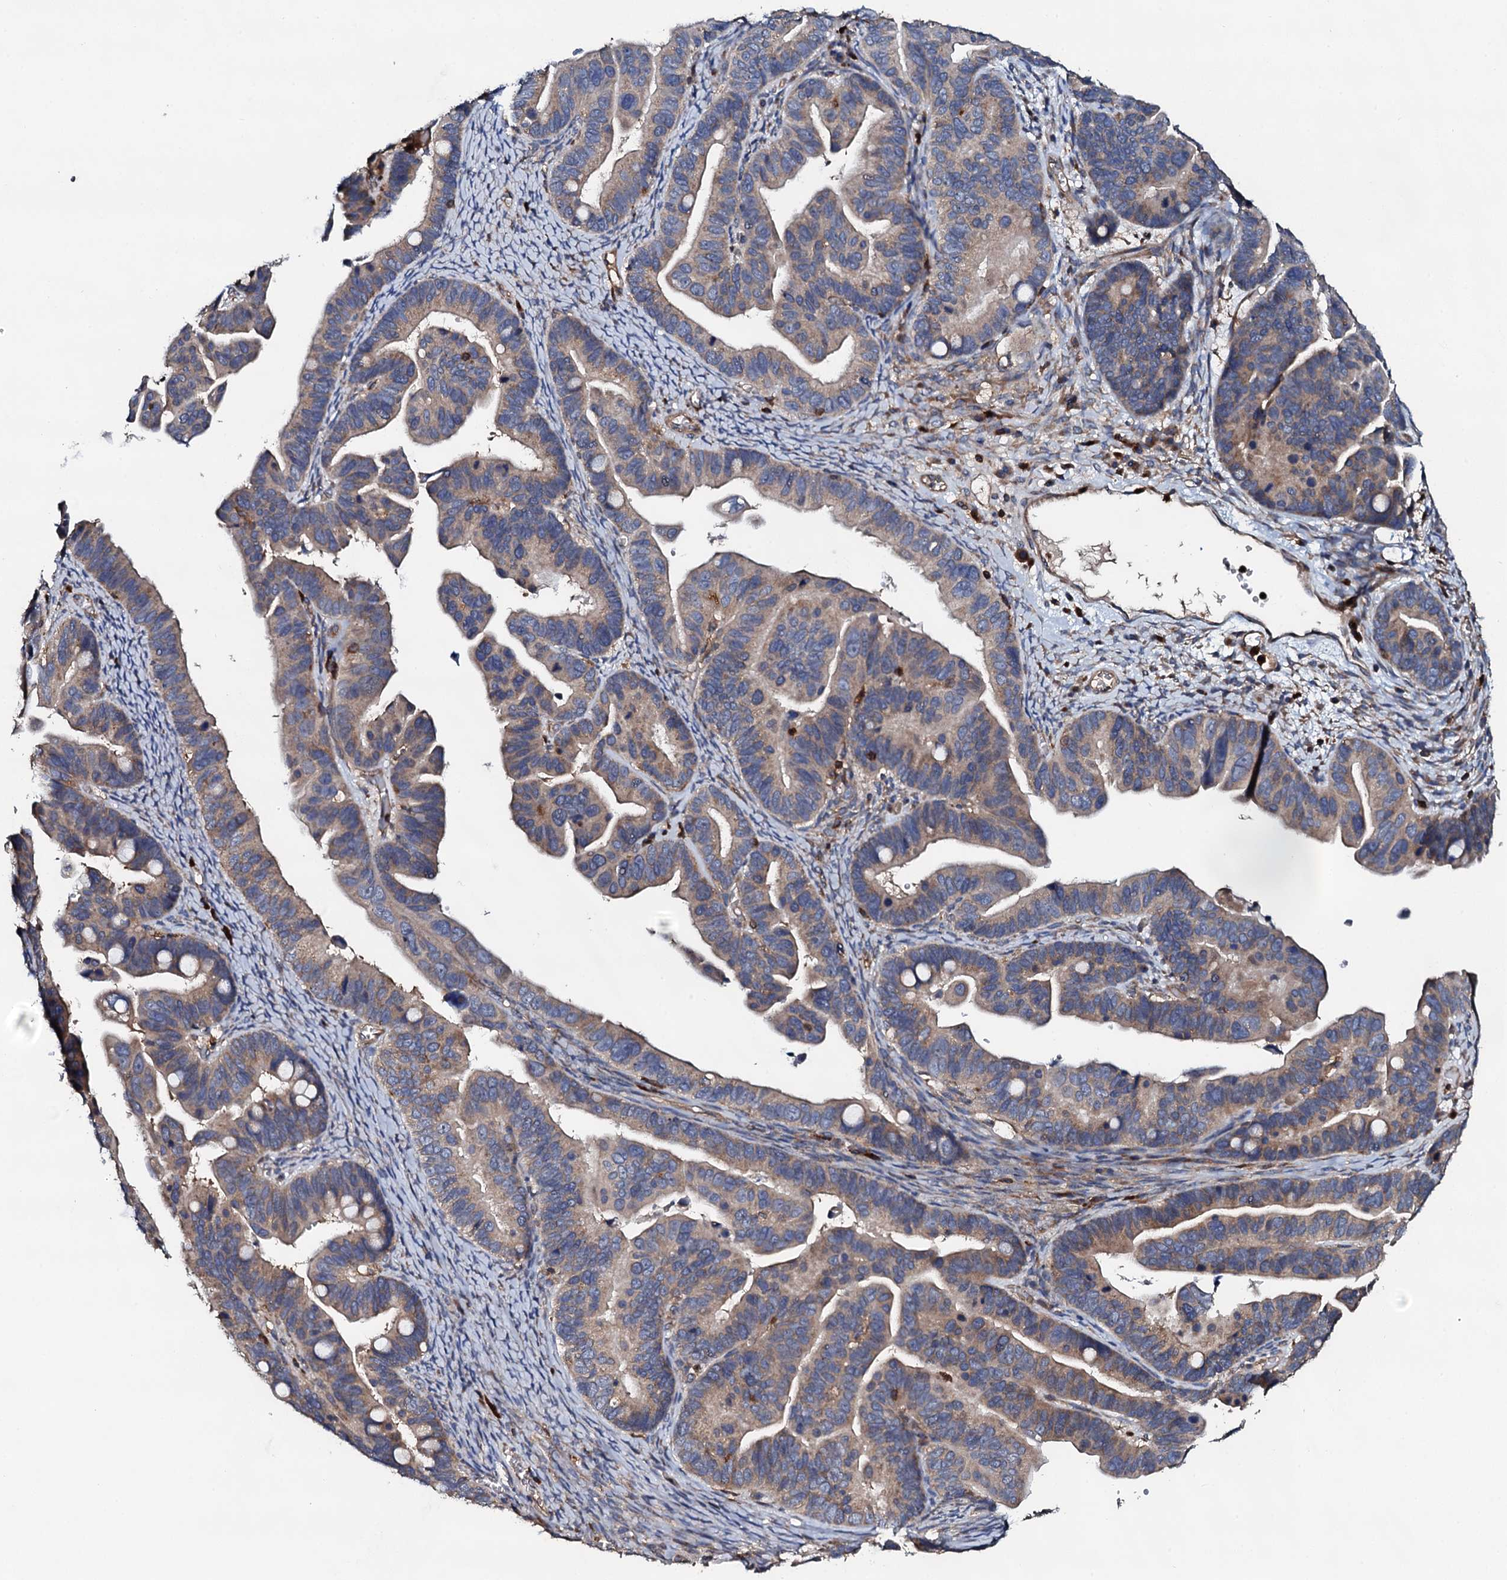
{"staining": {"intensity": "moderate", "quantity": ">75%", "location": "cytoplasmic/membranous"}, "tissue": "ovarian cancer", "cell_type": "Tumor cells", "image_type": "cancer", "snomed": [{"axis": "morphology", "description": "Cystadenocarcinoma, serous, NOS"}, {"axis": "topography", "description": "Ovary"}], "caption": "Immunohistochemical staining of ovarian cancer exhibits medium levels of moderate cytoplasmic/membranous staining in approximately >75% of tumor cells.", "gene": "GRK2", "patient": {"sex": "female", "age": 56}}